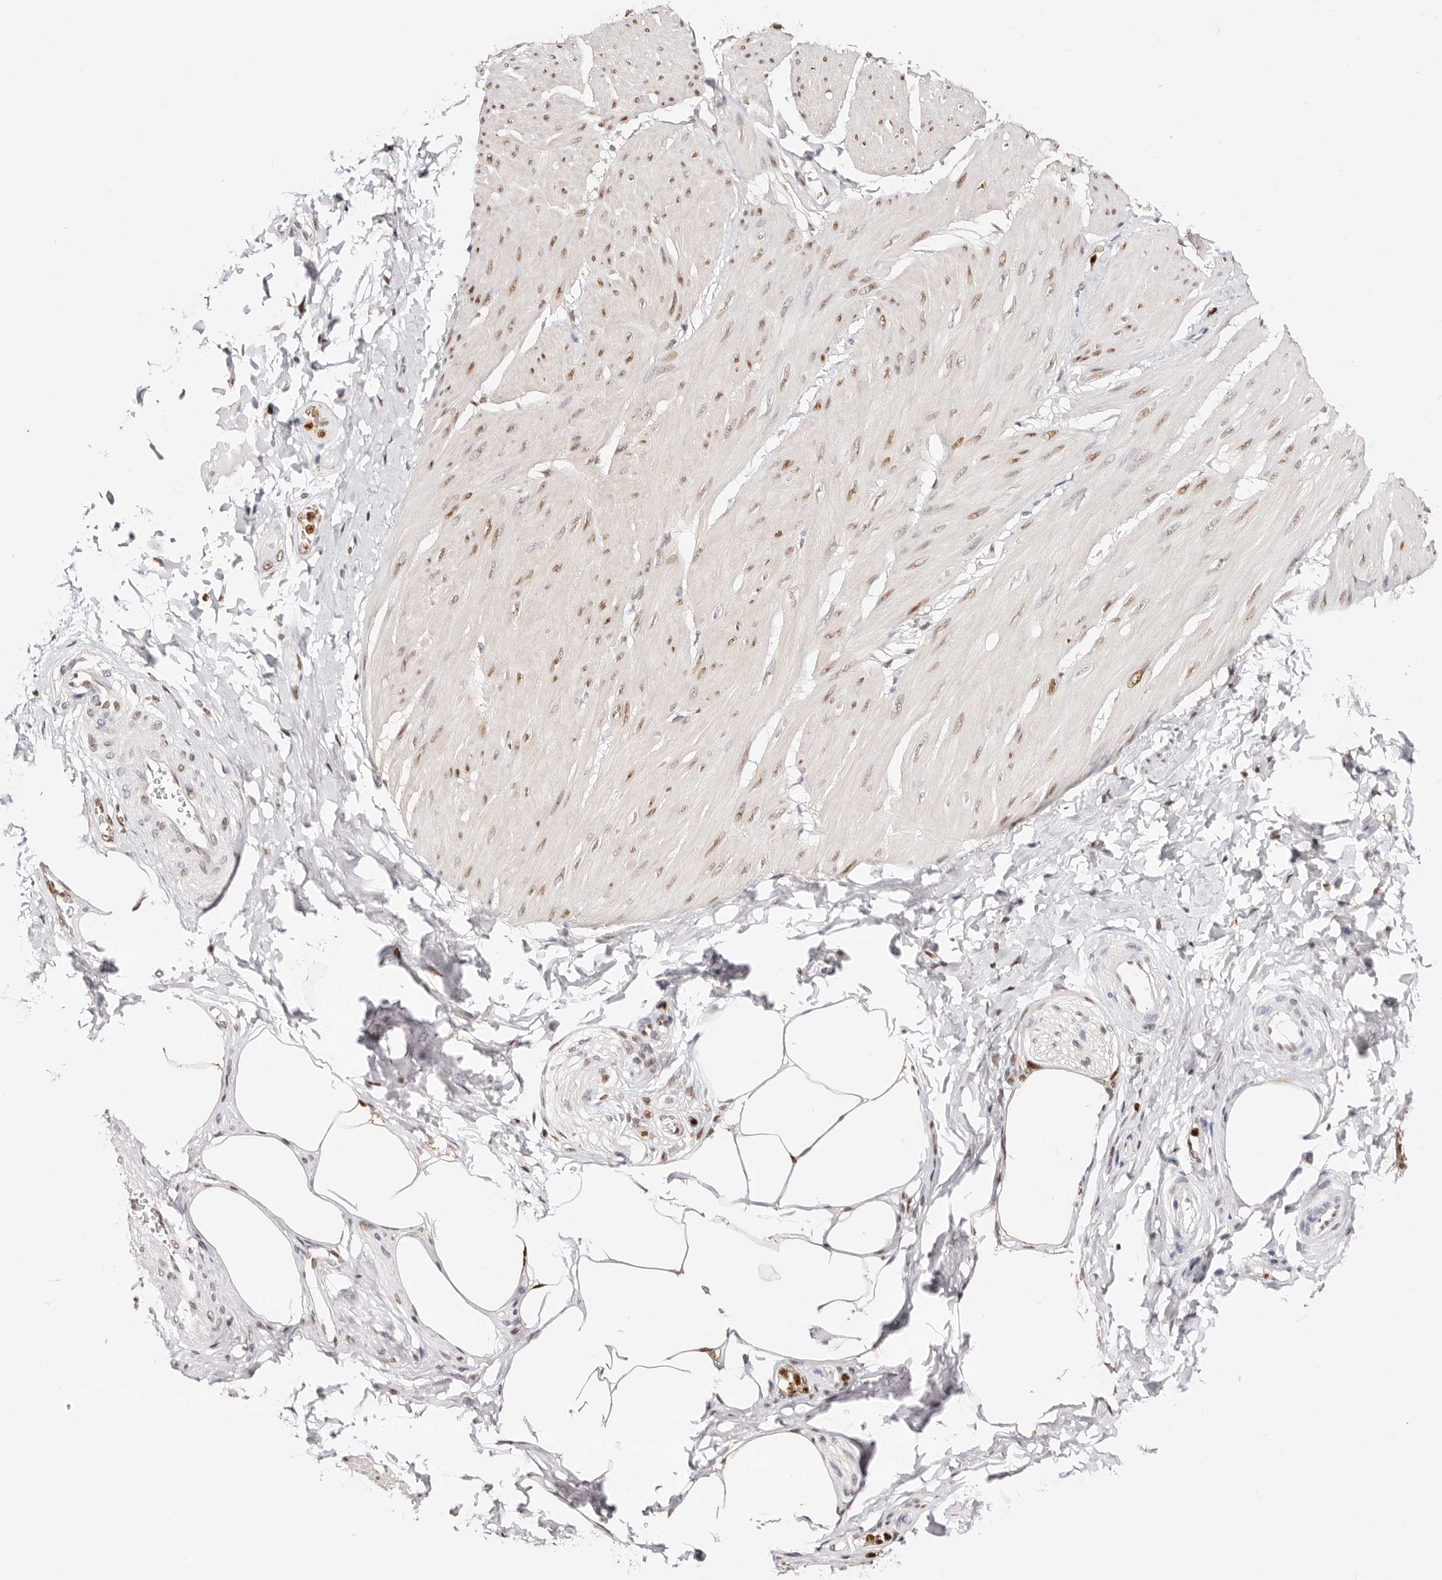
{"staining": {"intensity": "moderate", "quantity": "<25%", "location": "nuclear"}, "tissue": "smooth muscle", "cell_type": "Smooth muscle cells", "image_type": "normal", "snomed": [{"axis": "morphology", "description": "Urothelial carcinoma, High grade"}, {"axis": "topography", "description": "Urinary bladder"}], "caption": "This is an image of immunohistochemistry staining of unremarkable smooth muscle, which shows moderate expression in the nuclear of smooth muscle cells.", "gene": "TKT", "patient": {"sex": "male", "age": 46}}